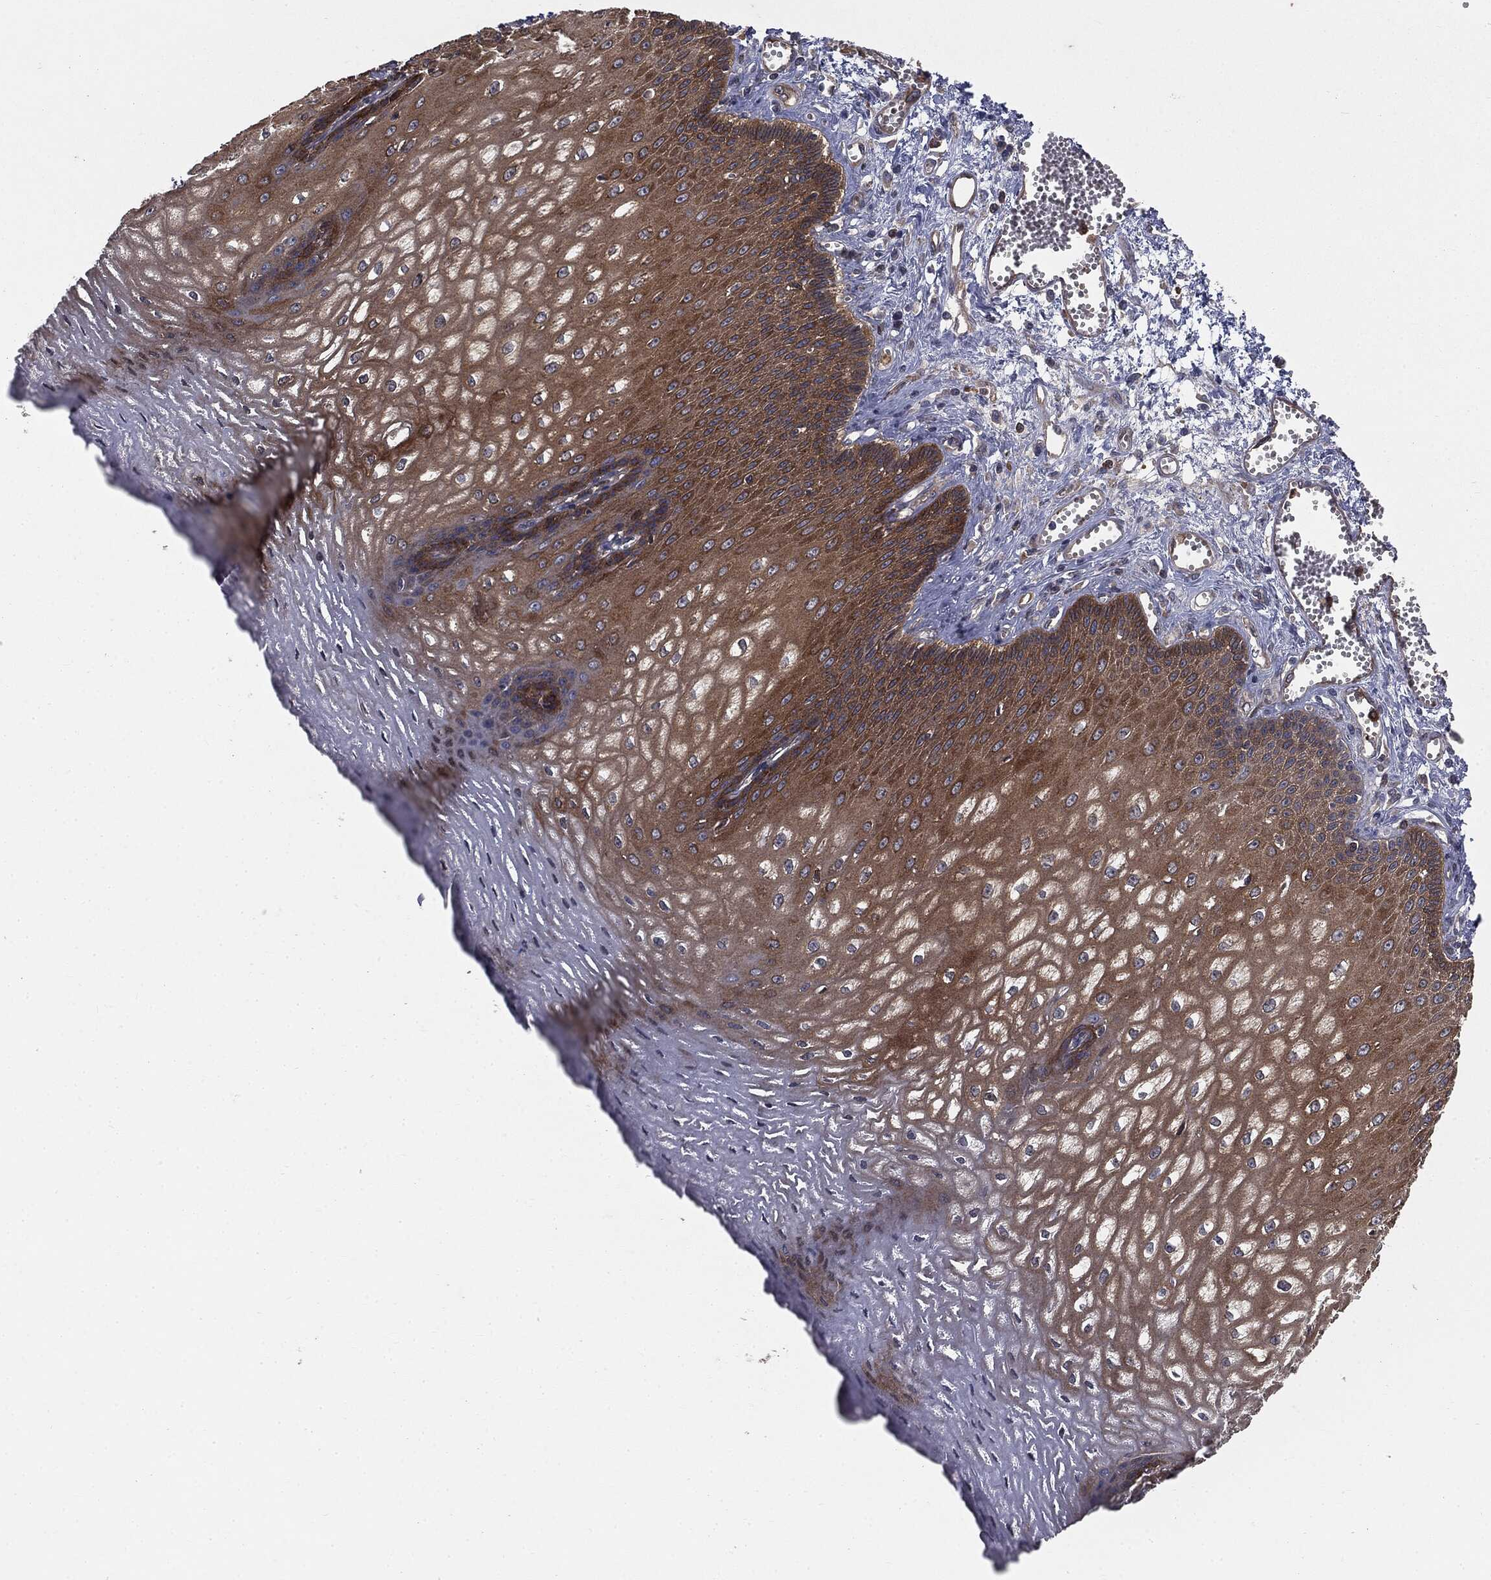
{"staining": {"intensity": "moderate", "quantity": "25%-75%", "location": "cytoplasmic/membranous"}, "tissue": "esophagus", "cell_type": "Squamous epithelial cells", "image_type": "normal", "snomed": [{"axis": "morphology", "description": "Normal tissue, NOS"}, {"axis": "topography", "description": "Esophagus"}], "caption": "IHC staining of benign esophagus, which exhibits medium levels of moderate cytoplasmic/membranous positivity in about 25%-75% of squamous epithelial cells indicating moderate cytoplasmic/membranous protein expression. The staining was performed using DAB (brown) for protein detection and nuclei were counterstained in hematoxylin (blue).", "gene": "GNB5", "patient": {"sex": "male", "age": 58}}